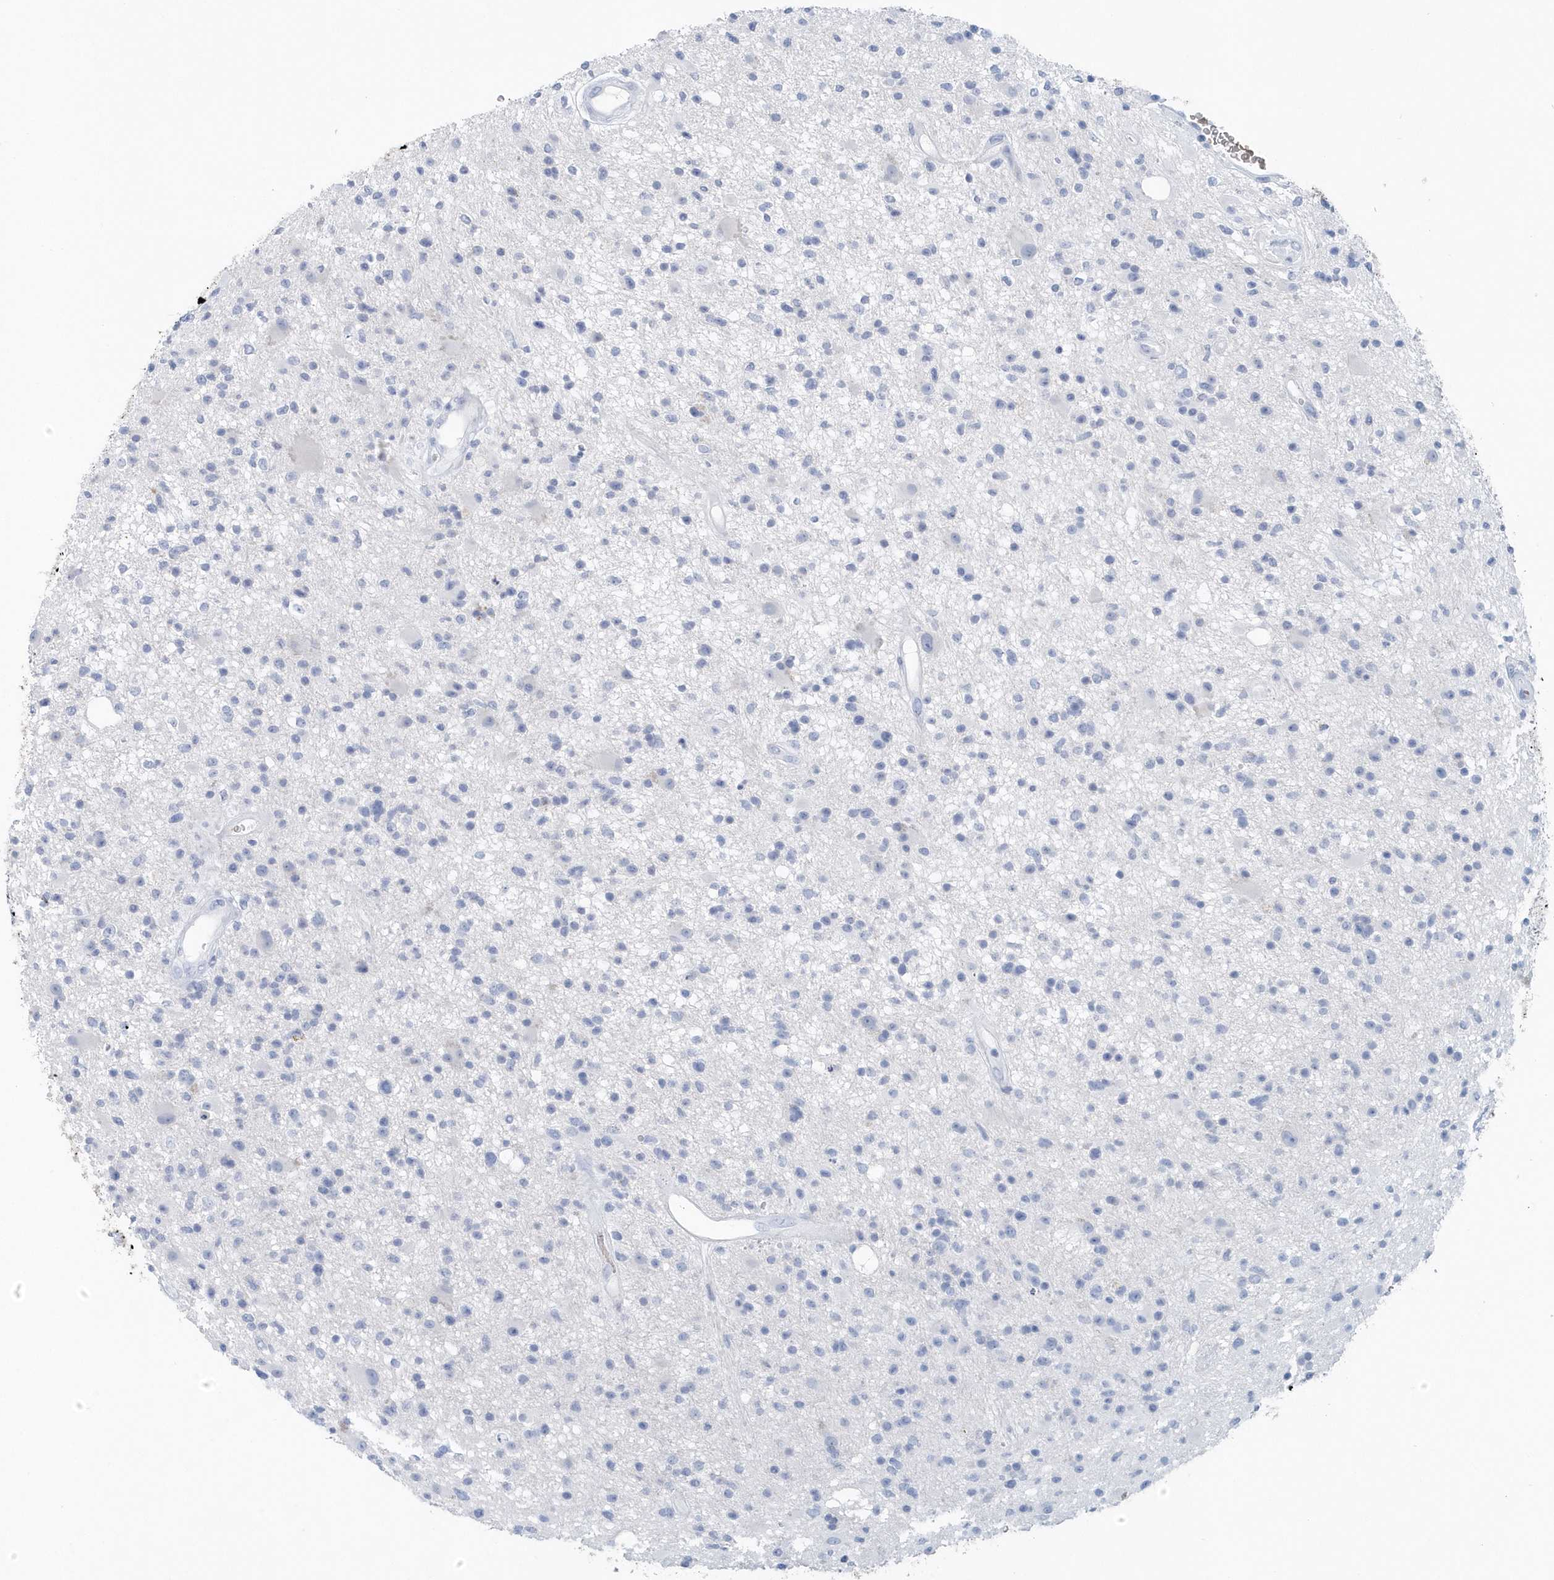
{"staining": {"intensity": "negative", "quantity": "none", "location": "none"}, "tissue": "glioma", "cell_type": "Tumor cells", "image_type": "cancer", "snomed": [{"axis": "morphology", "description": "Glioma, malignant, High grade"}, {"axis": "topography", "description": "Brain"}], "caption": "This is an immunohistochemistry histopathology image of human glioma. There is no expression in tumor cells.", "gene": "HBA2", "patient": {"sex": "male", "age": 33}}